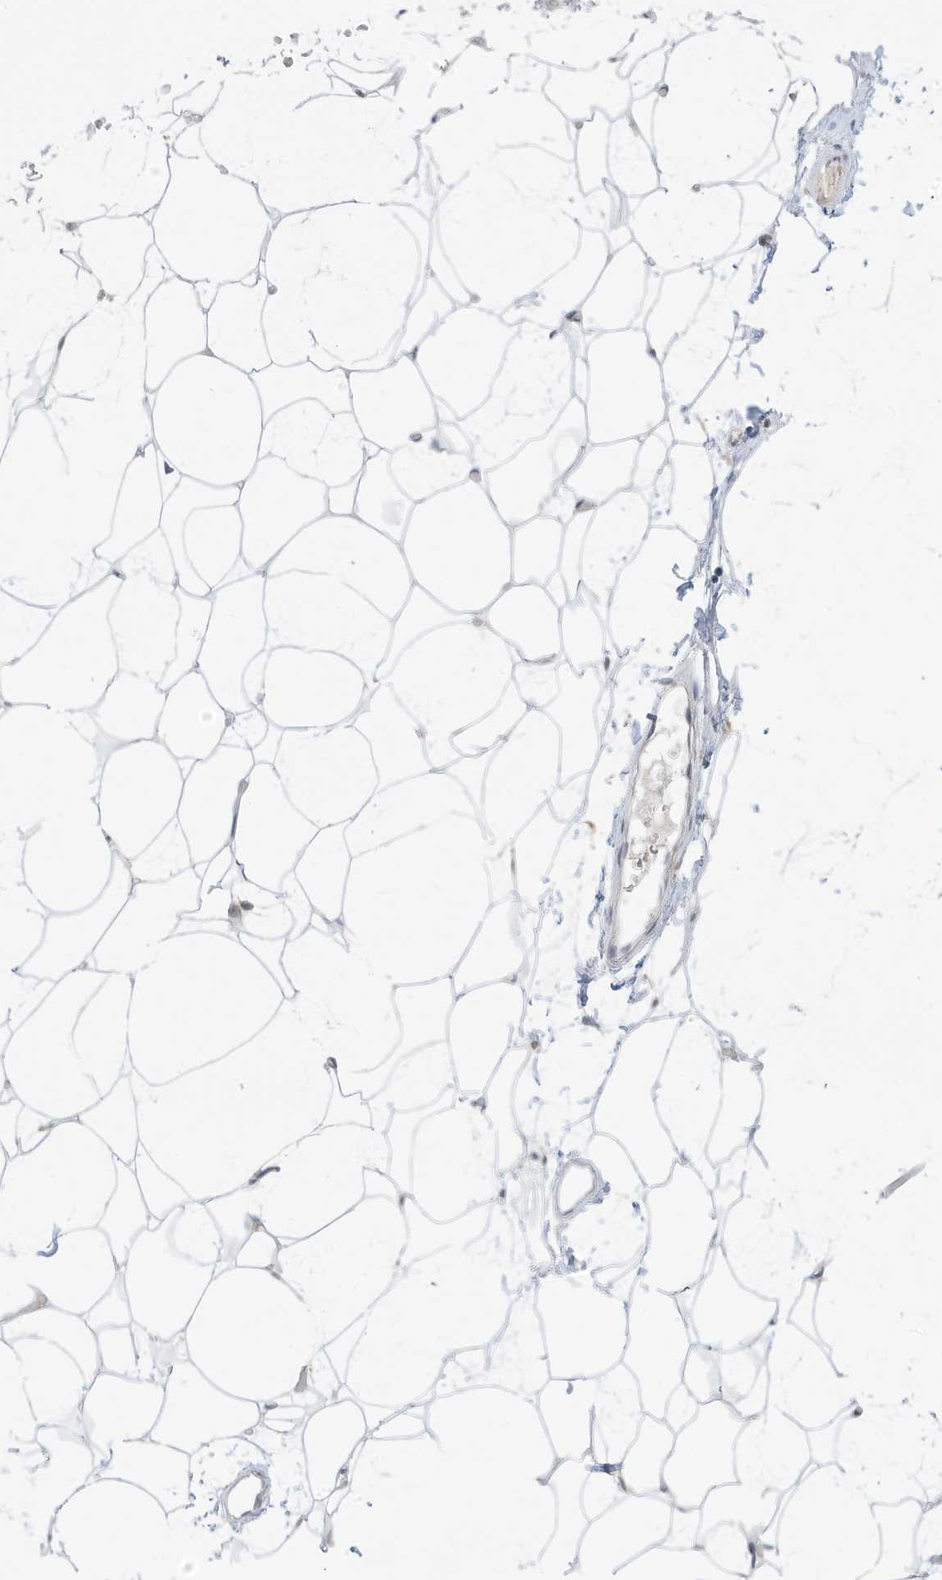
{"staining": {"intensity": "negative", "quantity": "none", "location": "none"}, "tissue": "adipose tissue", "cell_type": "Adipocytes", "image_type": "normal", "snomed": [{"axis": "morphology", "description": "Normal tissue, NOS"}, {"axis": "topography", "description": "Breast"}], "caption": "This is a micrograph of immunohistochemistry staining of normal adipose tissue, which shows no staining in adipocytes.", "gene": "MSL3", "patient": {"sex": "female", "age": 23}}